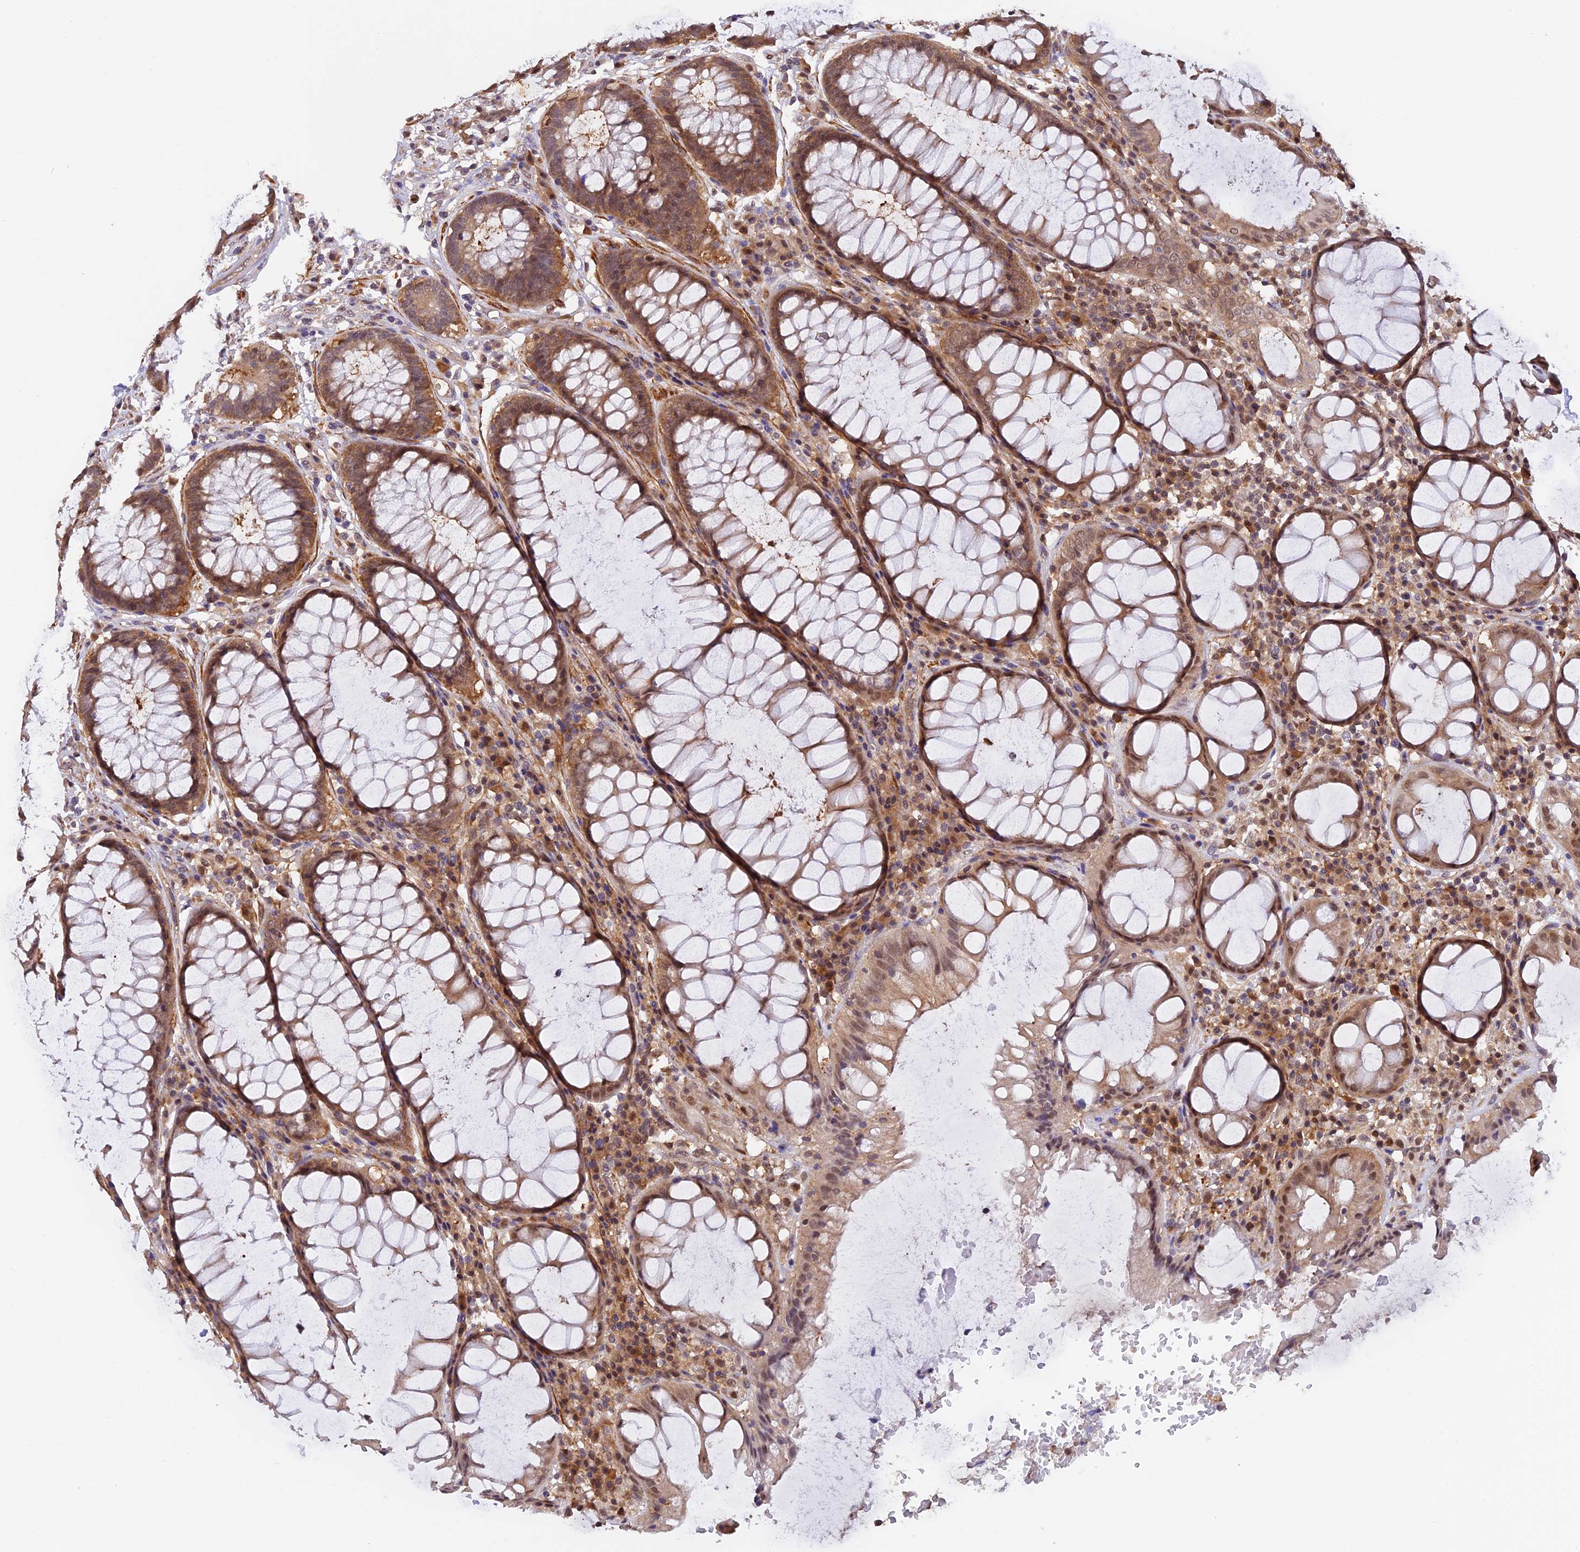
{"staining": {"intensity": "moderate", "quantity": ">75%", "location": "cytoplasmic/membranous,nuclear"}, "tissue": "rectum", "cell_type": "Glandular cells", "image_type": "normal", "snomed": [{"axis": "morphology", "description": "Normal tissue, NOS"}, {"axis": "topography", "description": "Rectum"}], "caption": "Immunohistochemistry (IHC) of normal human rectum reveals medium levels of moderate cytoplasmic/membranous,nuclear expression in approximately >75% of glandular cells. (Brightfield microscopy of DAB IHC at high magnification).", "gene": "PSMB3", "patient": {"sex": "male", "age": 64}}